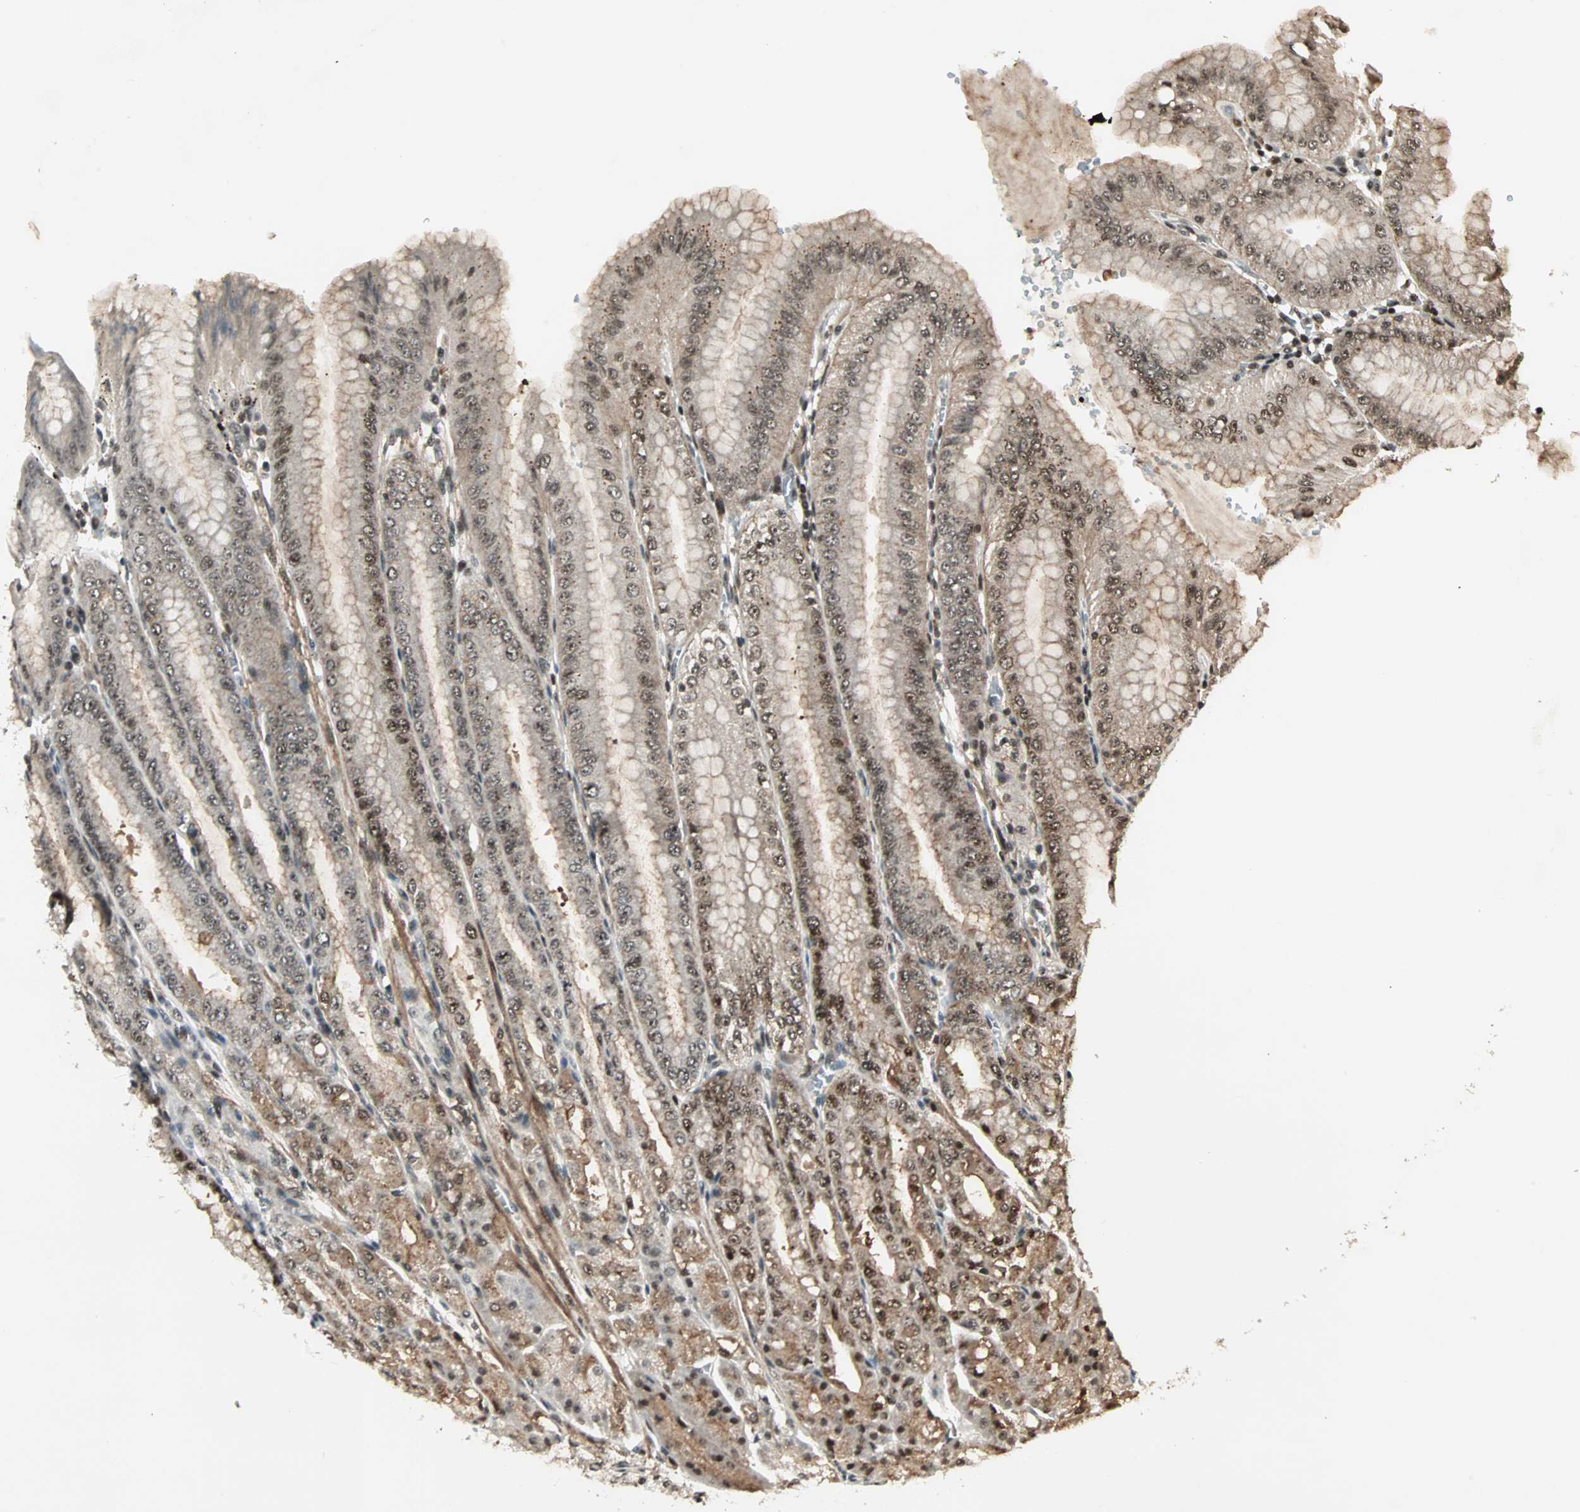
{"staining": {"intensity": "weak", "quantity": "25%-75%", "location": "cytoplasmic/membranous,nuclear"}, "tissue": "stomach", "cell_type": "Glandular cells", "image_type": "normal", "snomed": [{"axis": "morphology", "description": "Normal tissue, NOS"}, {"axis": "topography", "description": "Stomach, lower"}], "caption": "There is low levels of weak cytoplasmic/membranous,nuclear staining in glandular cells of unremarkable stomach, as demonstrated by immunohistochemical staining (brown color).", "gene": "ZBED9", "patient": {"sex": "male", "age": 71}}